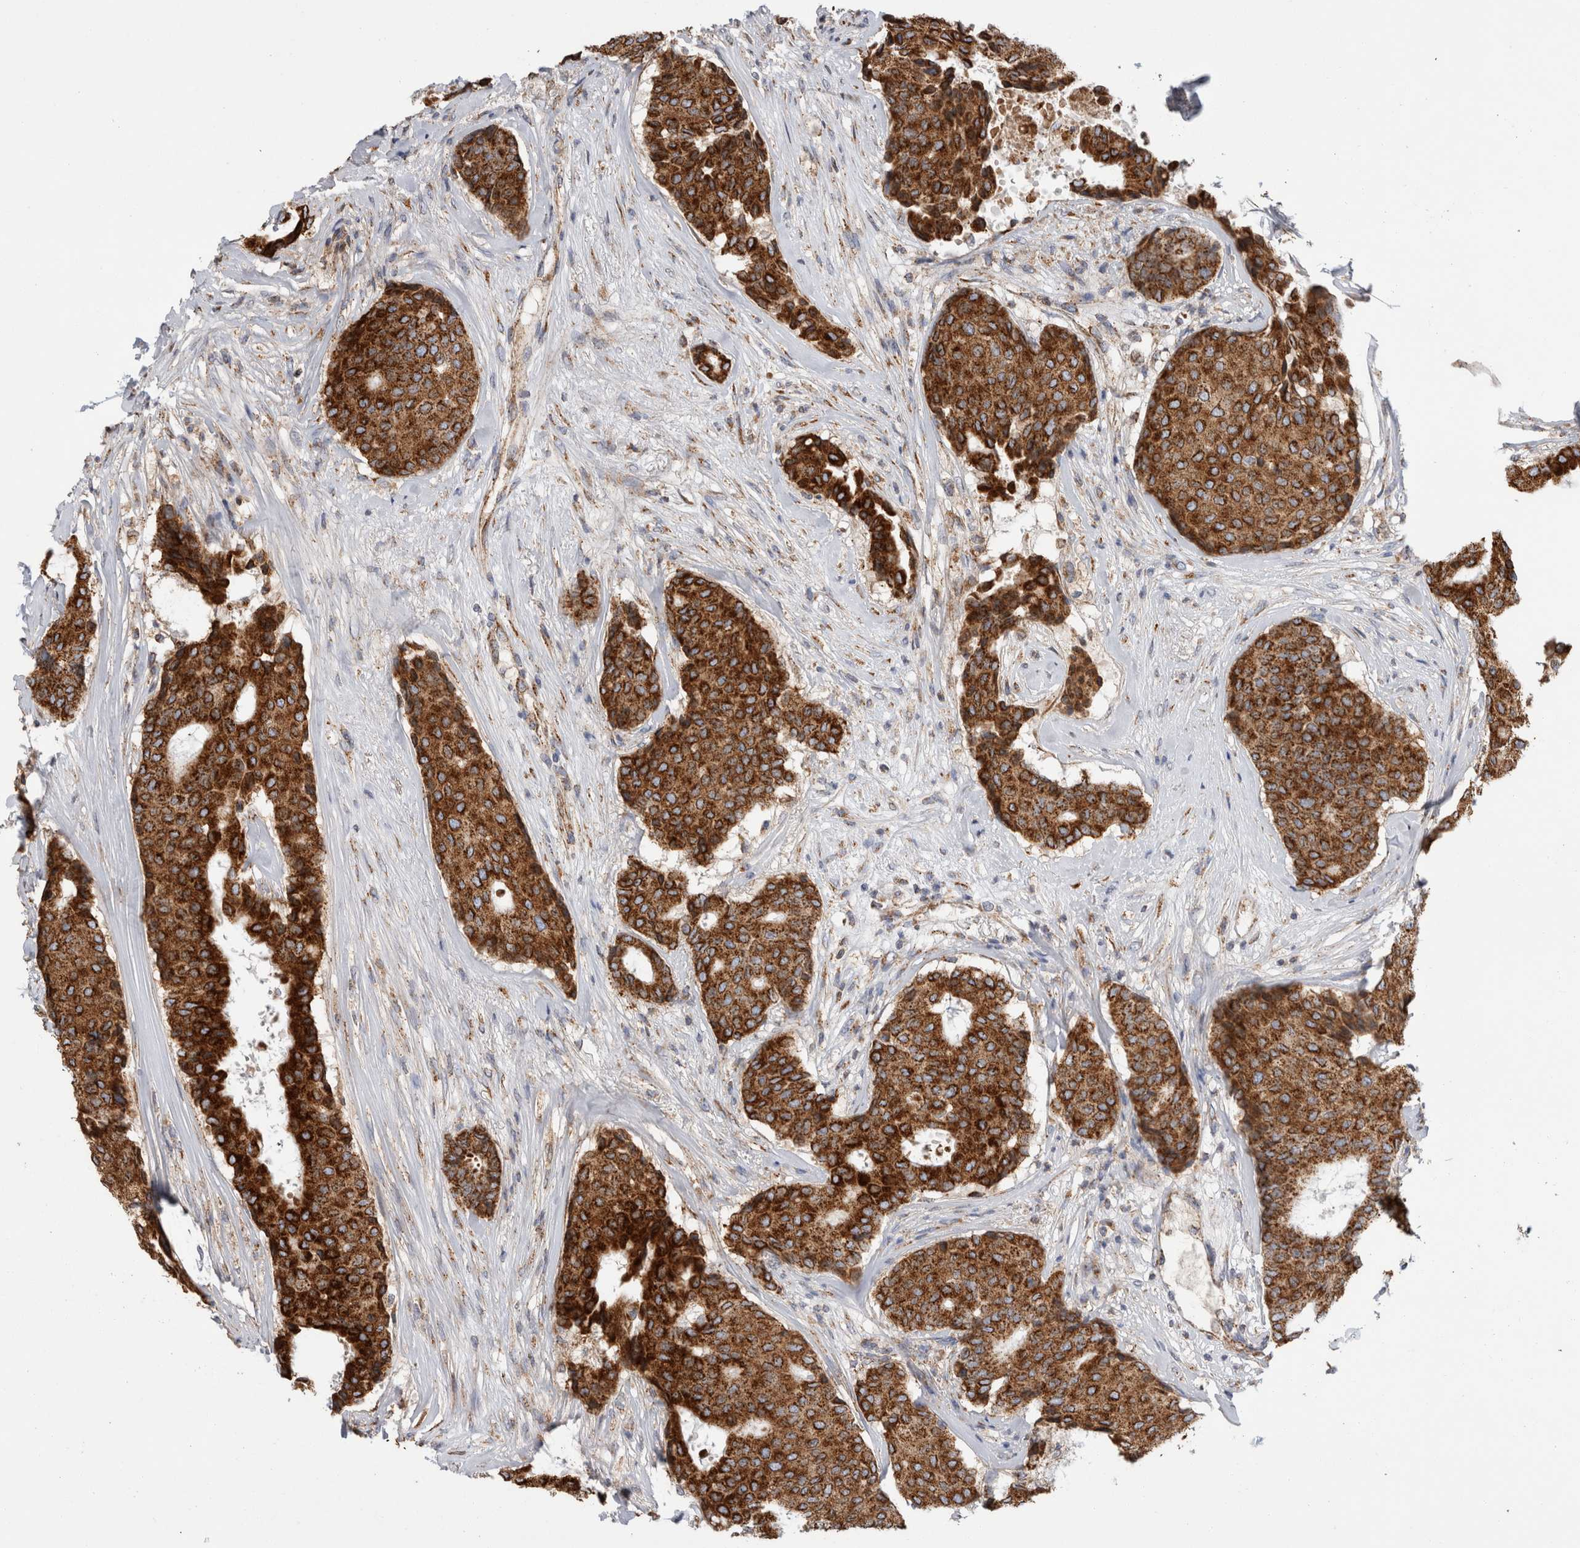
{"staining": {"intensity": "strong", "quantity": ">75%", "location": "cytoplasmic/membranous"}, "tissue": "breast cancer", "cell_type": "Tumor cells", "image_type": "cancer", "snomed": [{"axis": "morphology", "description": "Duct carcinoma"}, {"axis": "topography", "description": "Breast"}], "caption": "Strong cytoplasmic/membranous positivity is seen in about >75% of tumor cells in breast infiltrating ductal carcinoma. (Brightfield microscopy of DAB IHC at high magnification).", "gene": "IARS2", "patient": {"sex": "female", "age": 75}}